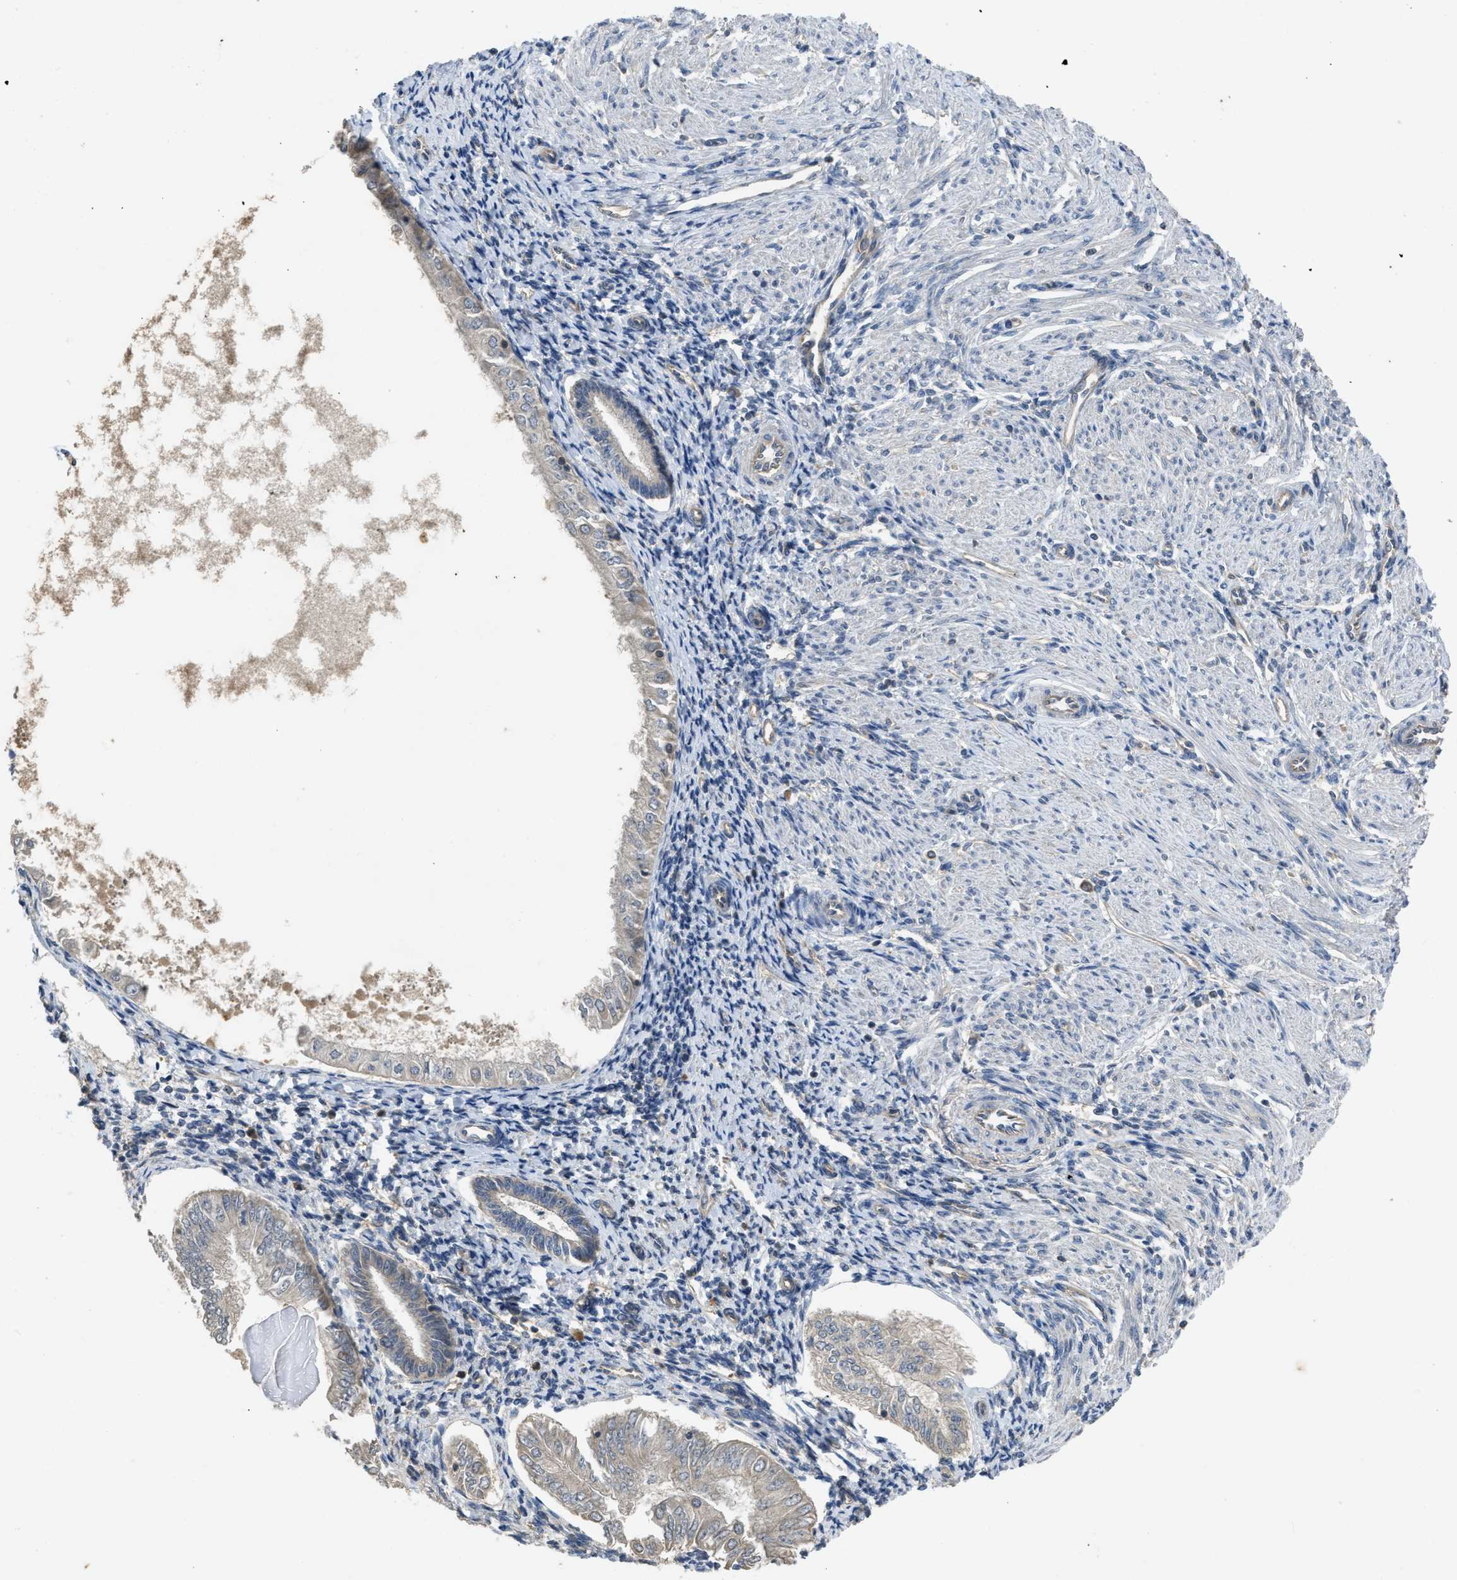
{"staining": {"intensity": "negative", "quantity": "none", "location": "none"}, "tissue": "endometrial cancer", "cell_type": "Tumor cells", "image_type": "cancer", "snomed": [{"axis": "morphology", "description": "Adenocarcinoma, NOS"}, {"axis": "topography", "description": "Endometrium"}], "caption": "The micrograph demonstrates no staining of tumor cells in endometrial cancer. (DAB immunohistochemistry, high magnification).", "gene": "PPP3CA", "patient": {"sex": "female", "age": 53}}